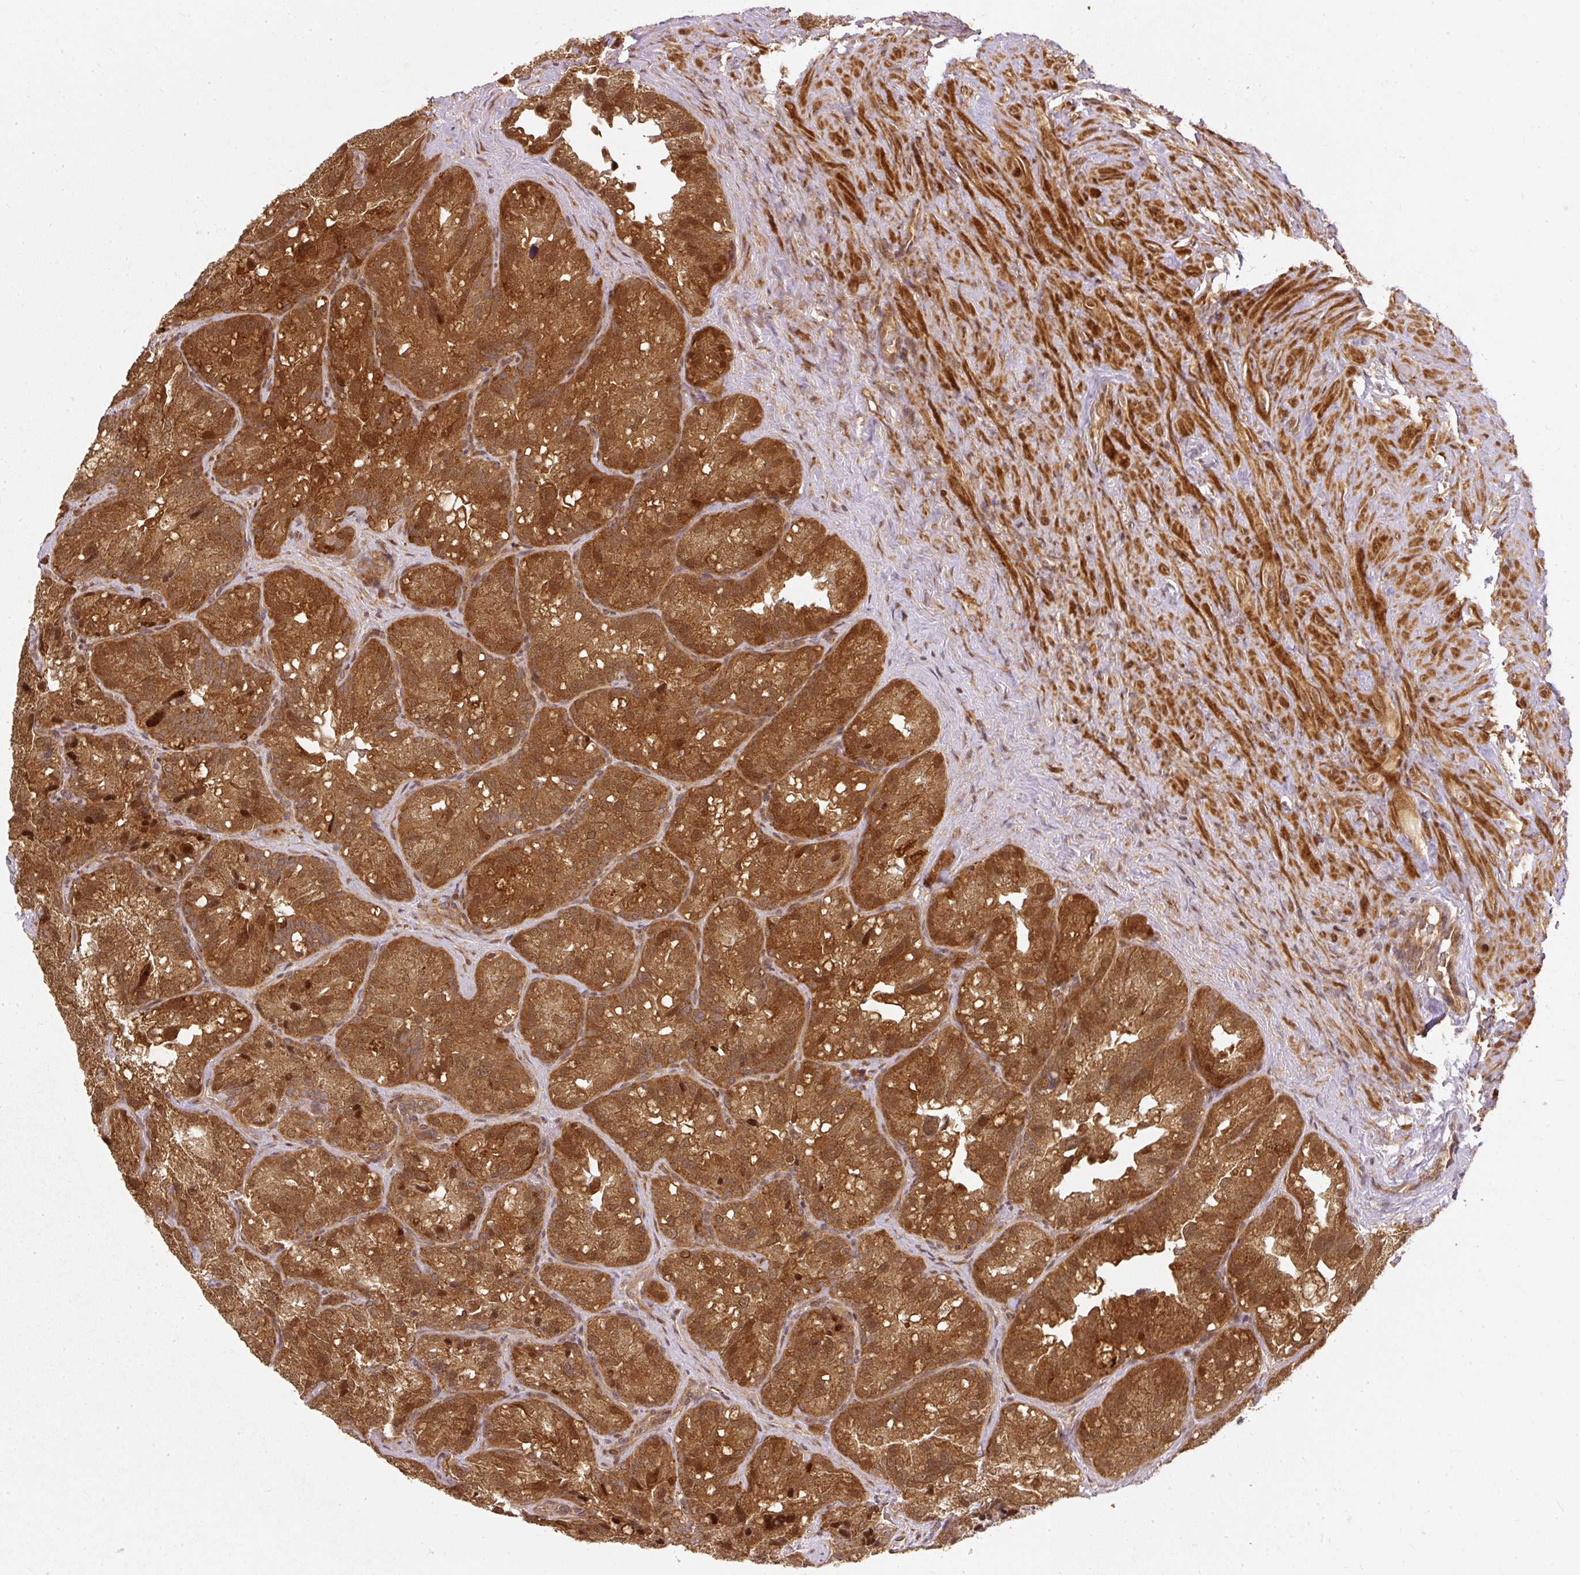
{"staining": {"intensity": "strong", "quantity": ">75%", "location": "cytoplasmic/membranous,nuclear"}, "tissue": "seminal vesicle", "cell_type": "Glandular cells", "image_type": "normal", "snomed": [{"axis": "morphology", "description": "Normal tissue, NOS"}, {"axis": "topography", "description": "Seminal veicle"}], "caption": "Seminal vesicle stained with DAB (3,3'-diaminobenzidine) IHC reveals high levels of strong cytoplasmic/membranous,nuclear positivity in approximately >75% of glandular cells. The staining is performed using DAB brown chromogen to label protein expression. The nuclei are counter-stained blue using hematoxylin.", "gene": "PSMD1", "patient": {"sex": "male", "age": 69}}